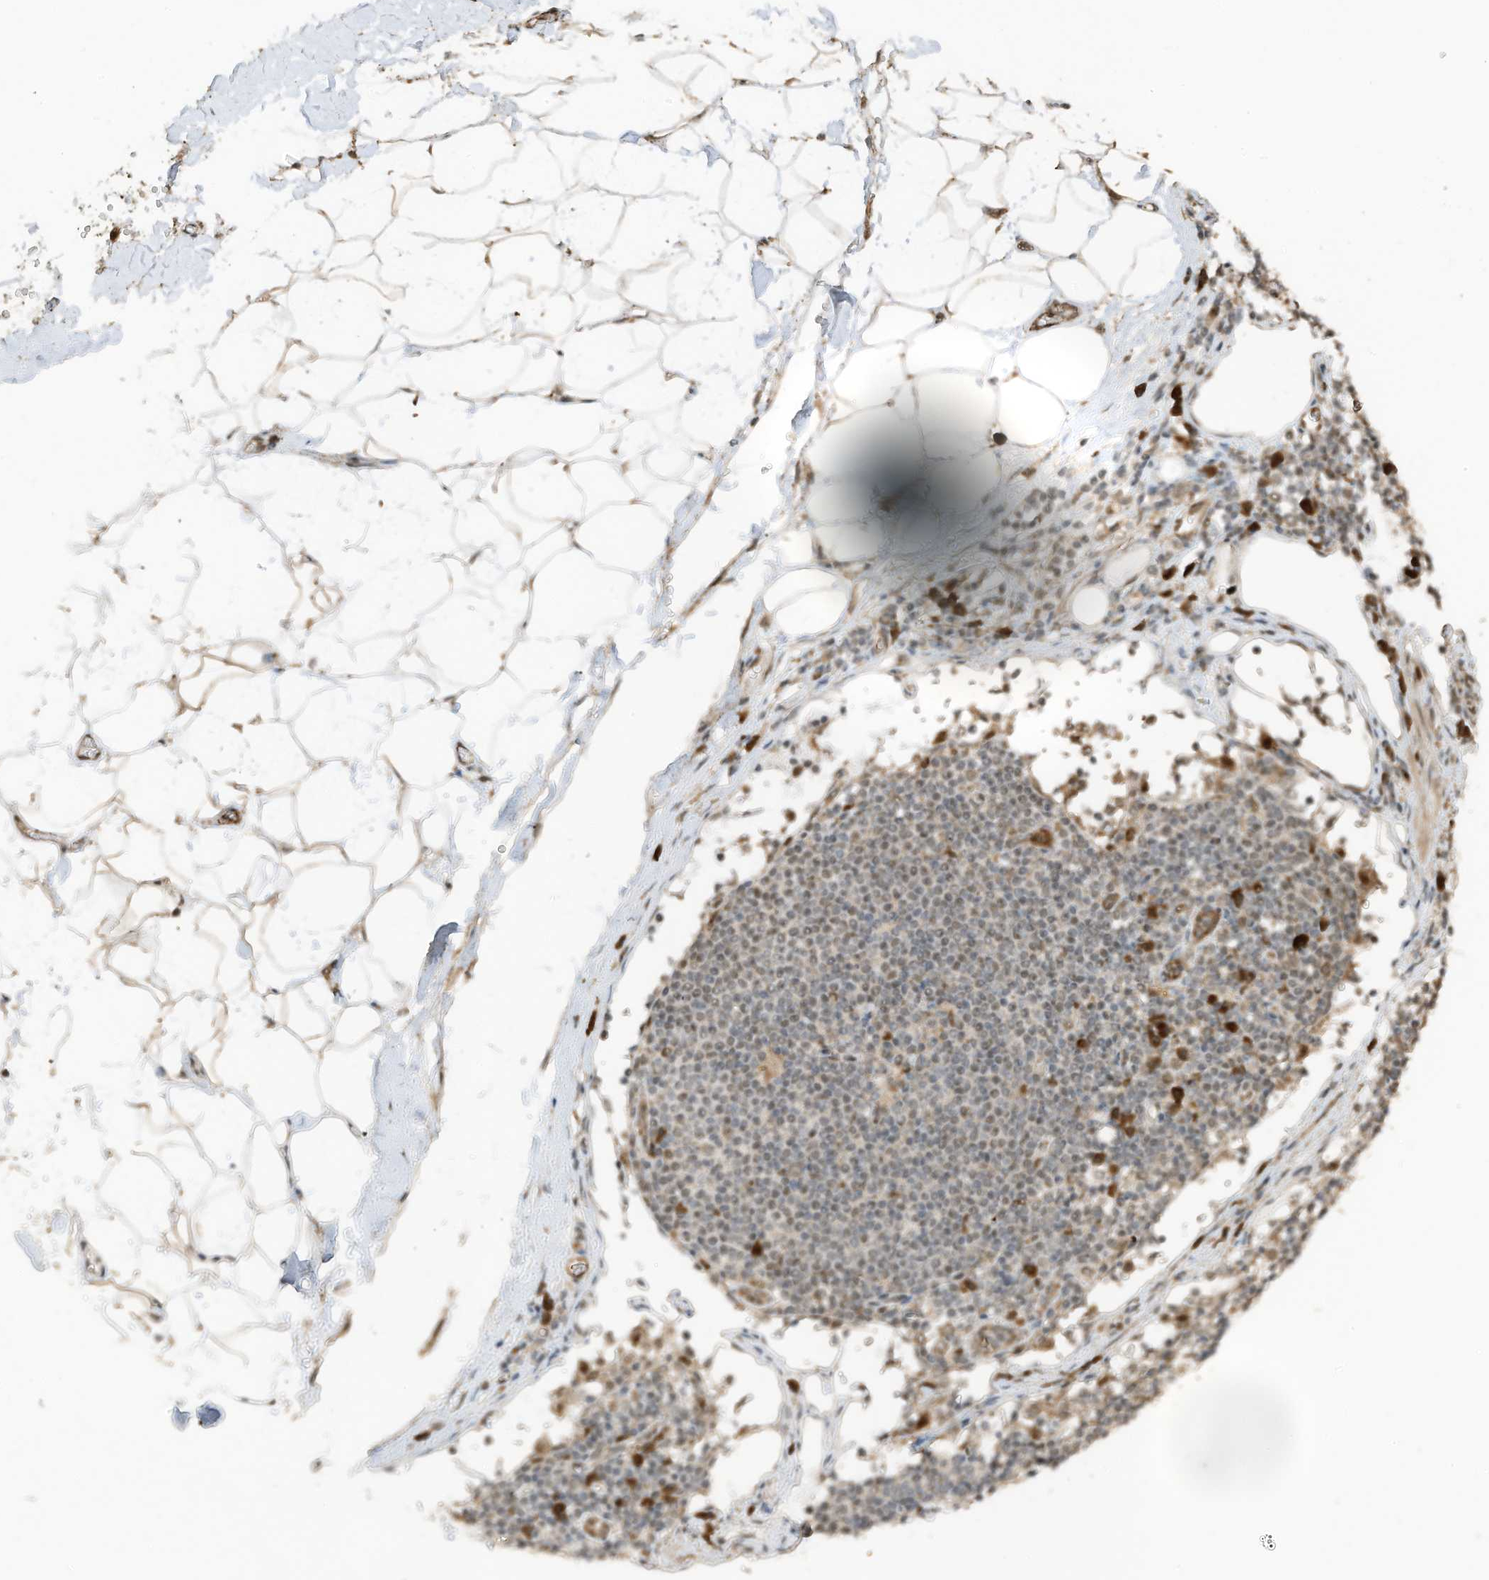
{"staining": {"intensity": "moderate", "quantity": ">75%", "location": "cytoplasmic/membranous,nuclear"}, "tissue": "adipose tissue", "cell_type": "Adipocytes", "image_type": "normal", "snomed": [{"axis": "morphology", "description": "Normal tissue, NOS"}, {"axis": "morphology", "description": "Adenocarcinoma, NOS"}, {"axis": "topography", "description": "Pancreas"}, {"axis": "topography", "description": "Peripheral nerve tissue"}], "caption": "Unremarkable adipose tissue displays moderate cytoplasmic/membranous,nuclear expression in approximately >75% of adipocytes (IHC, brightfield microscopy, high magnification)..", "gene": "ERLEC1", "patient": {"sex": "male", "age": 59}}